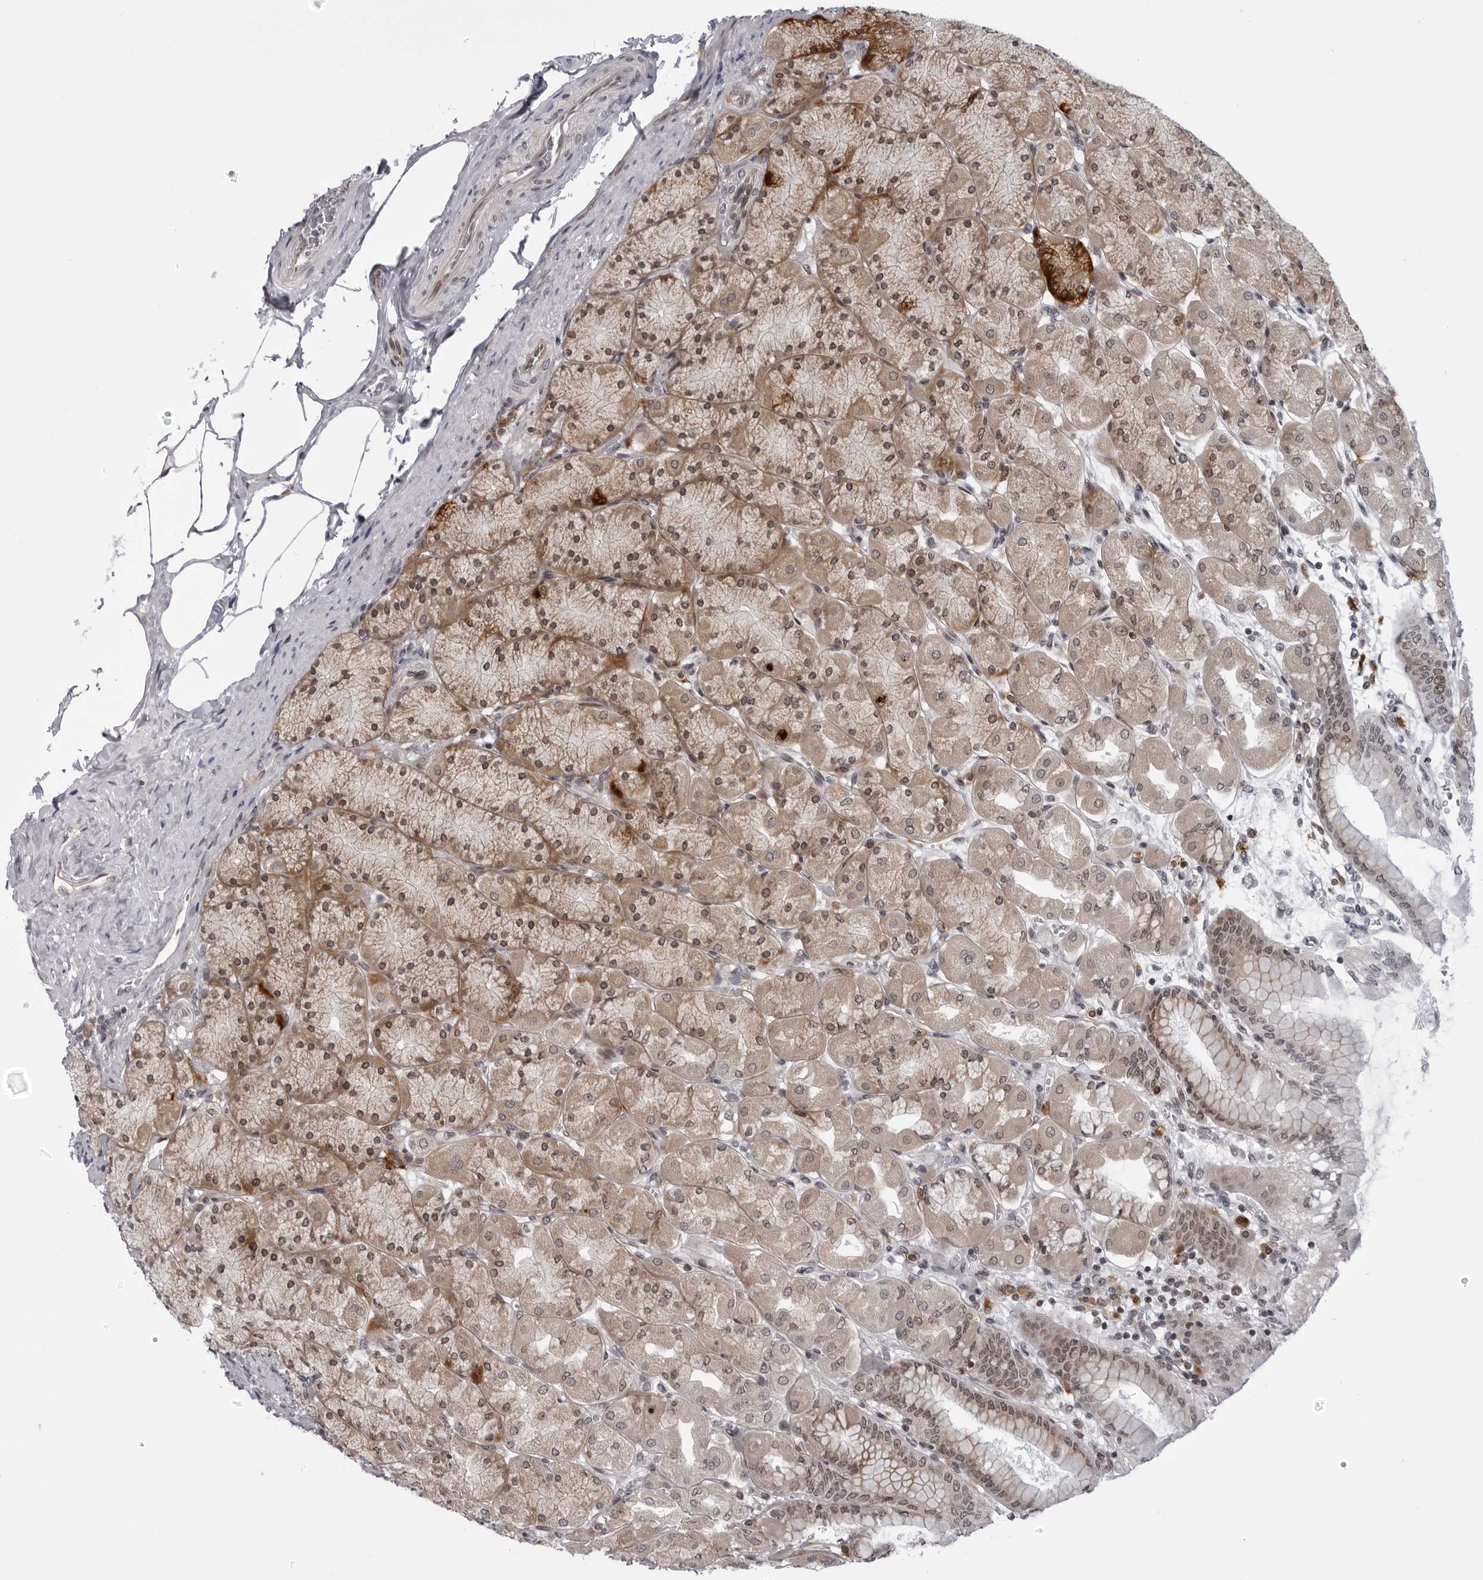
{"staining": {"intensity": "strong", "quantity": "25%-75%", "location": "cytoplasmic/membranous,nuclear"}, "tissue": "stomach", "cell_type": "Glandular cells", "image_type": "normal", "snomed": [{"axis": "morphology", "description": "Normal tissue, NOS"}, {"axis": "topography", "description": "Stomach, upper"}], "caption": "This histopathology image reveals IHC staining of unremarkable human stomach, with high strong cytoplasmic/membranous,nuclear staining in about 25%-75% of glandular cells.", "gene": "GCSAML", "patient": {"sex": "female", "age": 56}}